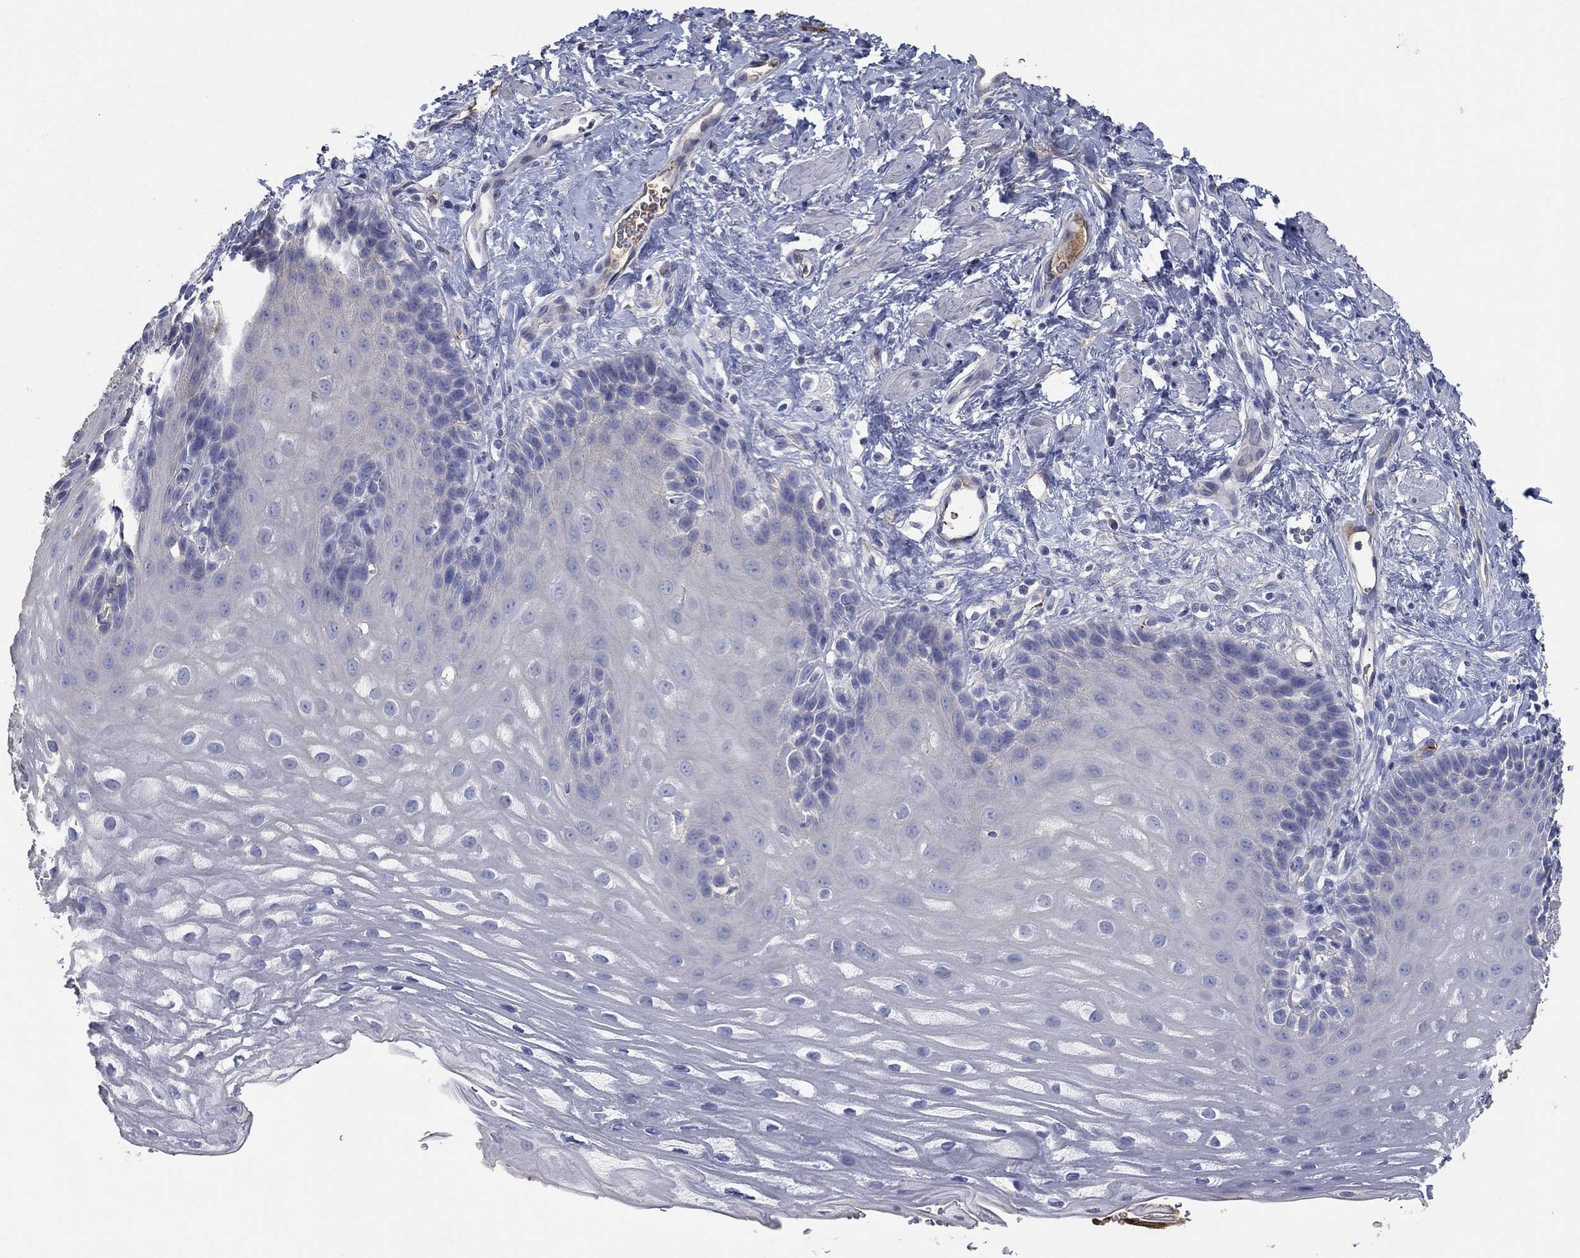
{"staining": {"intensity": "negative", "quantity": "none", "location": "none"}, "tissue": "esophagus", "cell_type": "Squamous epithelial cells", "image_type": "normal", "snomed": [{"axis": "morphology", "description": "Normal tissue, NOS"}, {"axis": "topography", "description": "Esophagus"}], "caption": "This is an IHC photomicrograph of normal esophagus. There is no staining in squamous epithelial cells.", "gene": "APOC3", "patient": {"sex": "male", "age": 64}}